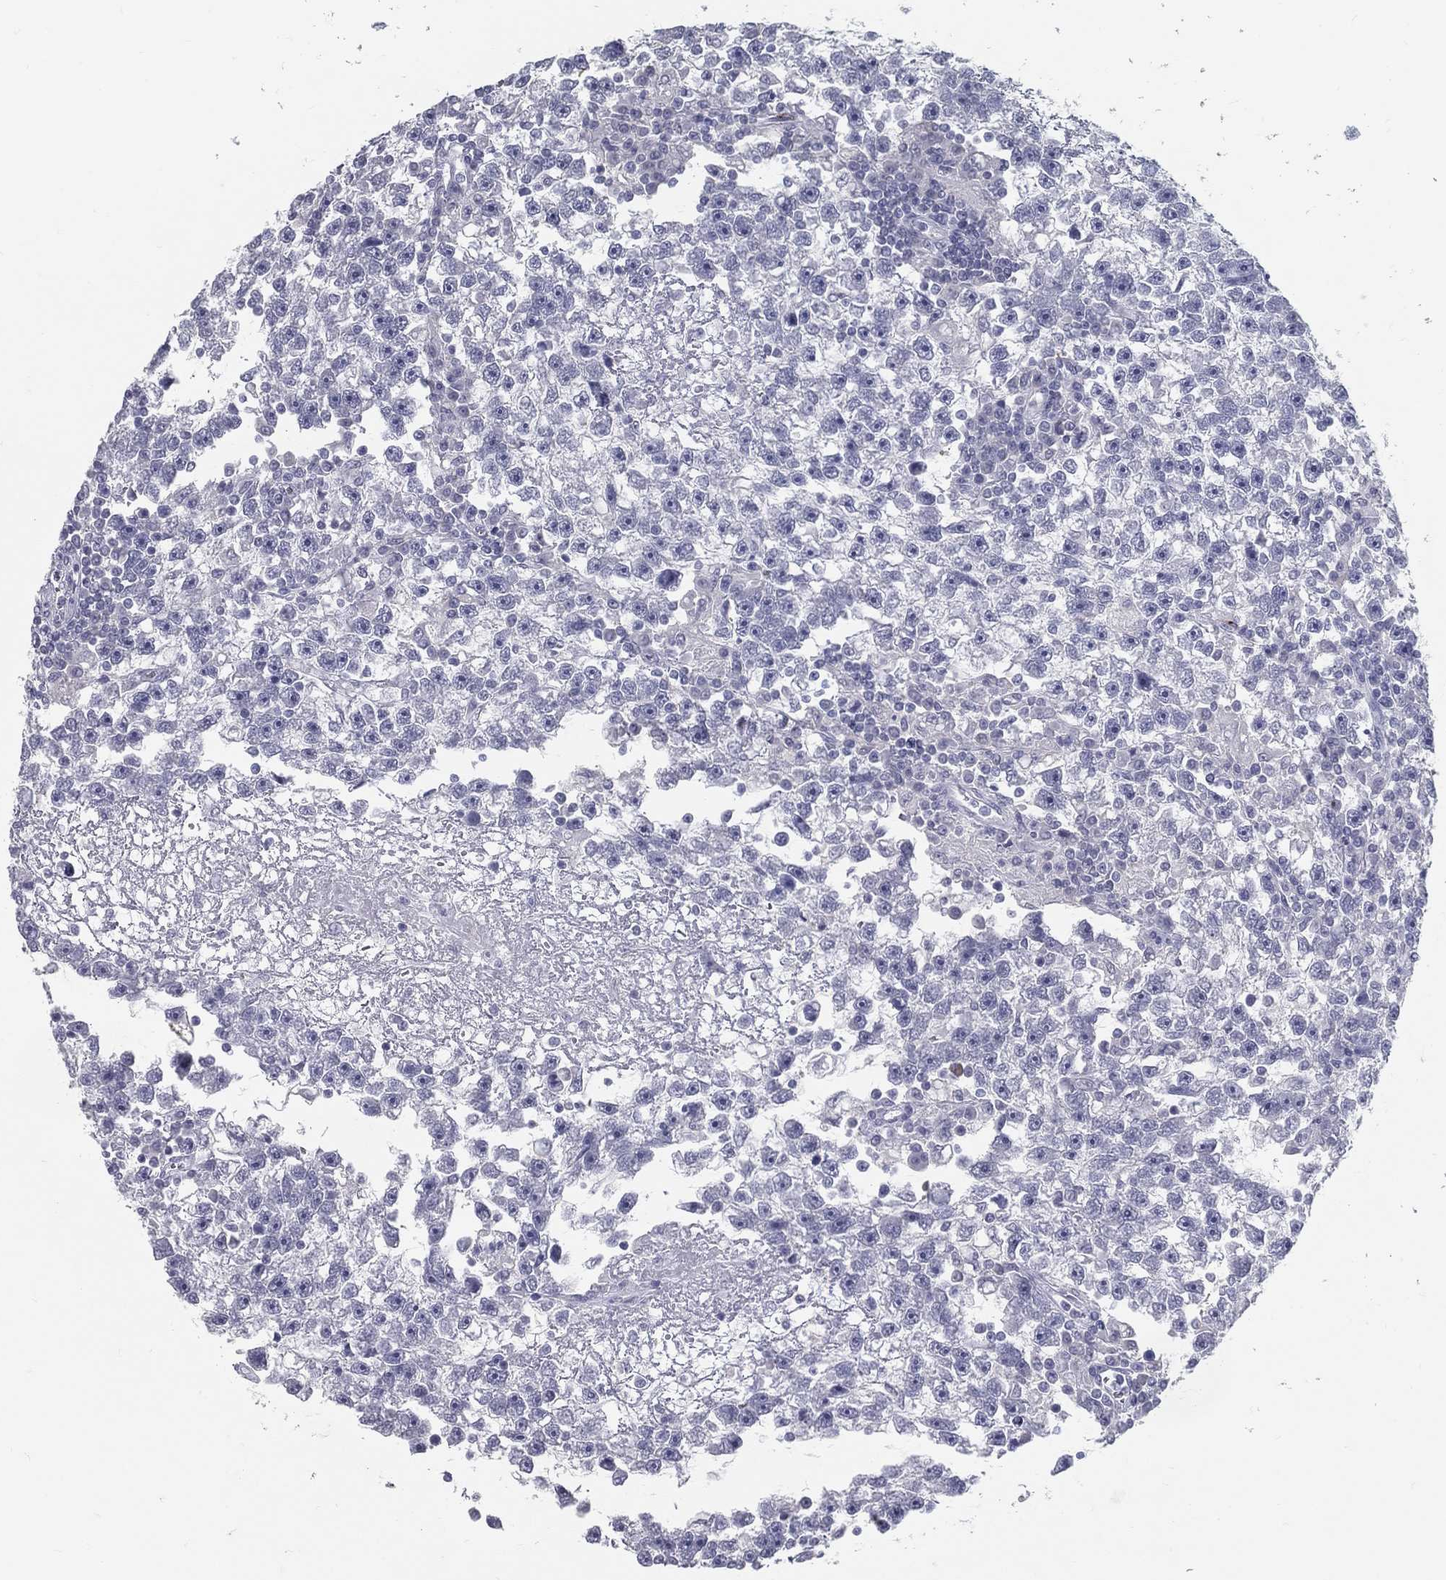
{"staining": {"intensity": "negative", "quantity": "none", "location": "none"}, "tissue": "testis cancer", "cell_type": "Tumor cells", "image_type": "cancer", "snomed": [{"axis": "morphology", "description": "Seminoma, NOS"}, {"axis": "topography", "description": "Testis"}], "caption": "Human testis cancer stained for a protein using IHC shows no expression in tumor cells.", "gene": "ACE2", "patient": {"sex": "male", "age": 47}}